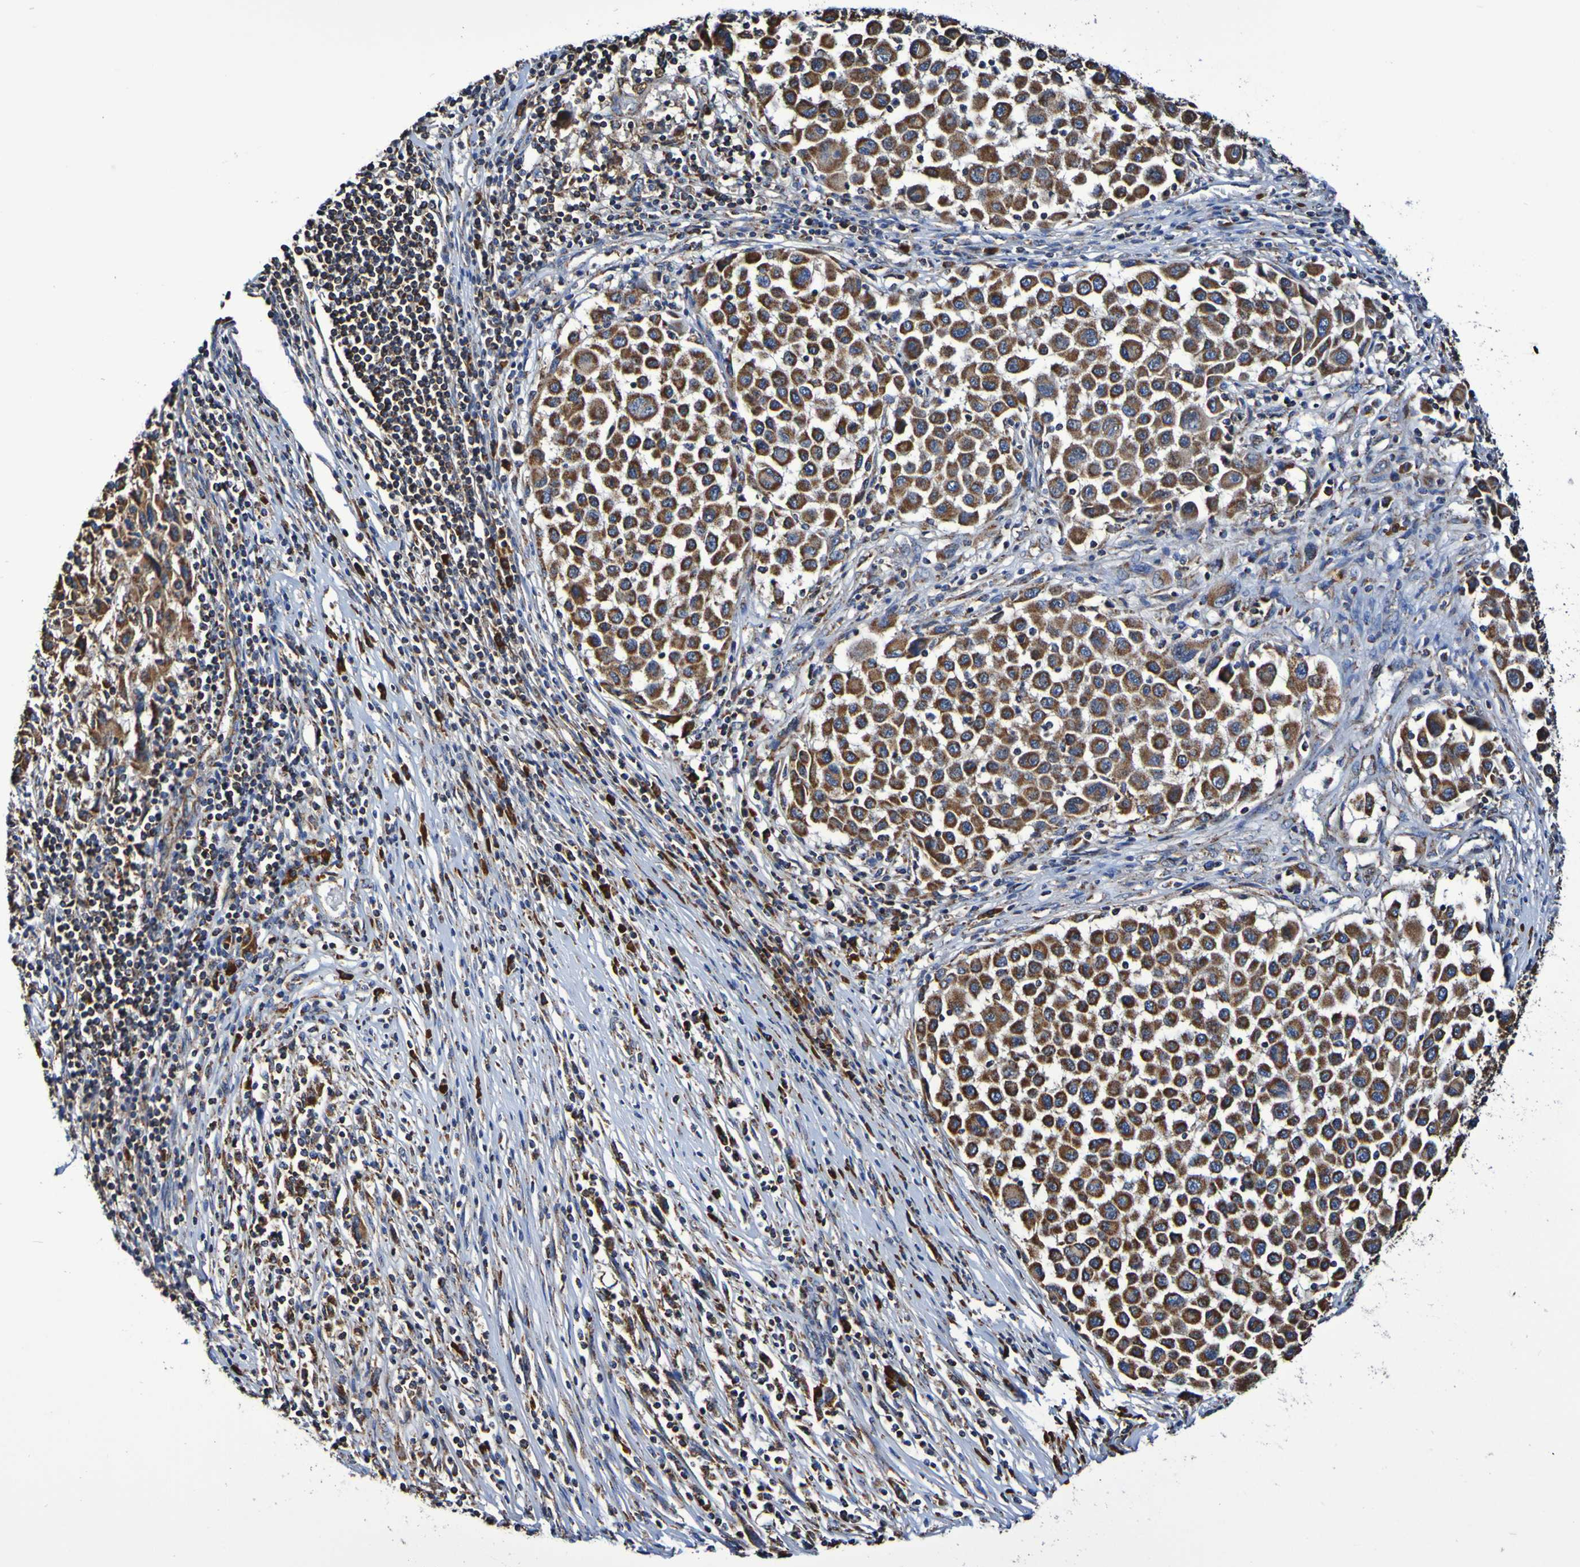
{"staining": {"intensity": "strong", "quantity": ">75%", "location": "cytoplasmic/membranous"}, "tissue": "melanoma", "cell_type": "Tumor cells", "image_type": "cancer", "snomed": [{"axis": "morphology", "description": "Malignant melanoma, Metastatic site"}, {"axis": "topography", "description": "Lymph node"}], "caption": "Immunohistochemical staining of malignant melanoma (metastatic site) shows high levels of strong cytoplasmic/membranous protein expression in about >75% of tumor cells.", "gene": "IL18R1", "patient": {"sex": "male", "age": 61}}